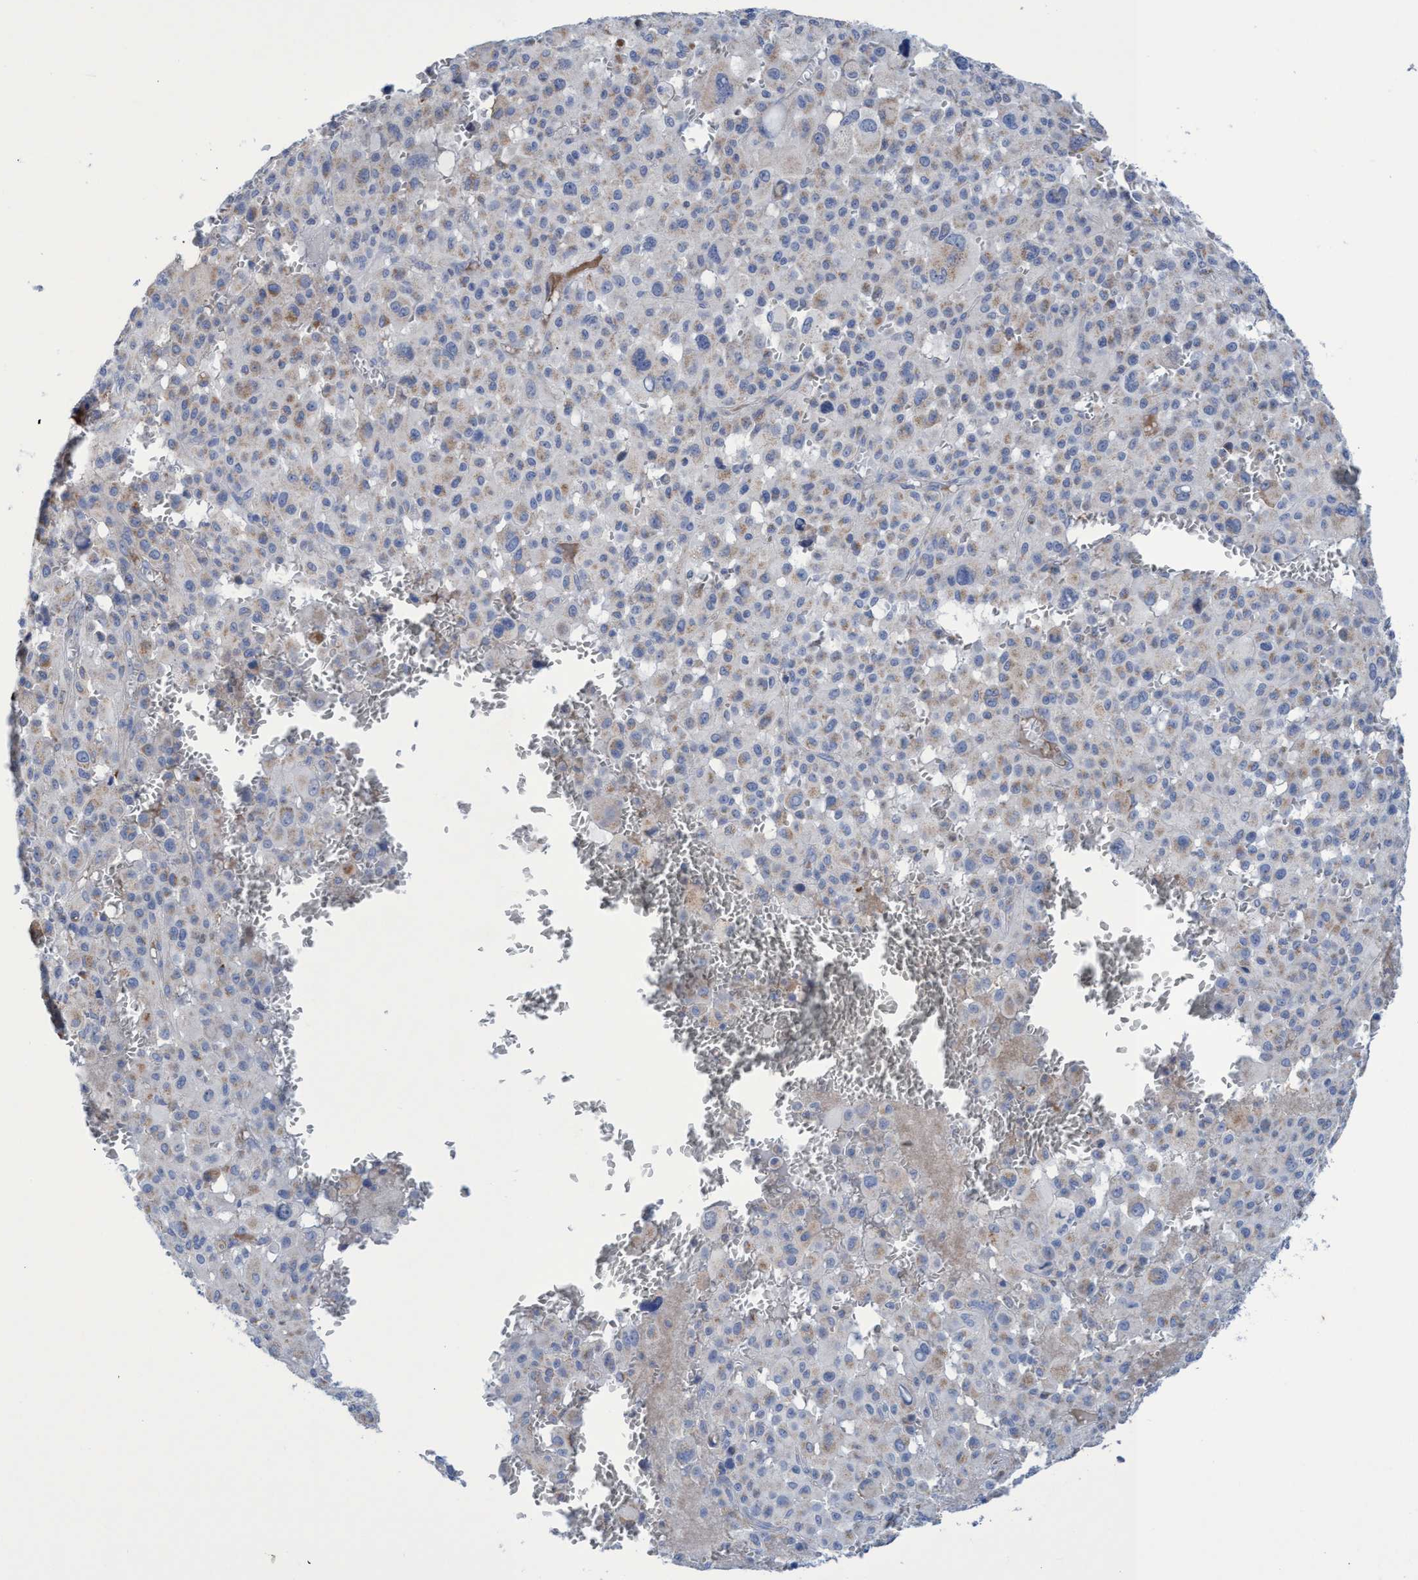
{"staining": {"intensity": "moderate", "quantity": "25%-75%", "location": "cytoplasmic/membranous"}, "tissue": "melanoma", "cell_type": "Tumor cells", "image_type": "cancer", "snomed": [{"axis": "morphology", "description": "Malignant melanoma, Metastatic site"}, {"axis": "topography", "description": "Skin"}], "caption": "Immunohistochemistry (IHC) of human melanoma shows medium levels of moderate cytoplasmic/membranous expression in approximately 25%-75% of tumor cells.", "gene": "ZNF750", "patient": {"sex": "female", "age": 74}}